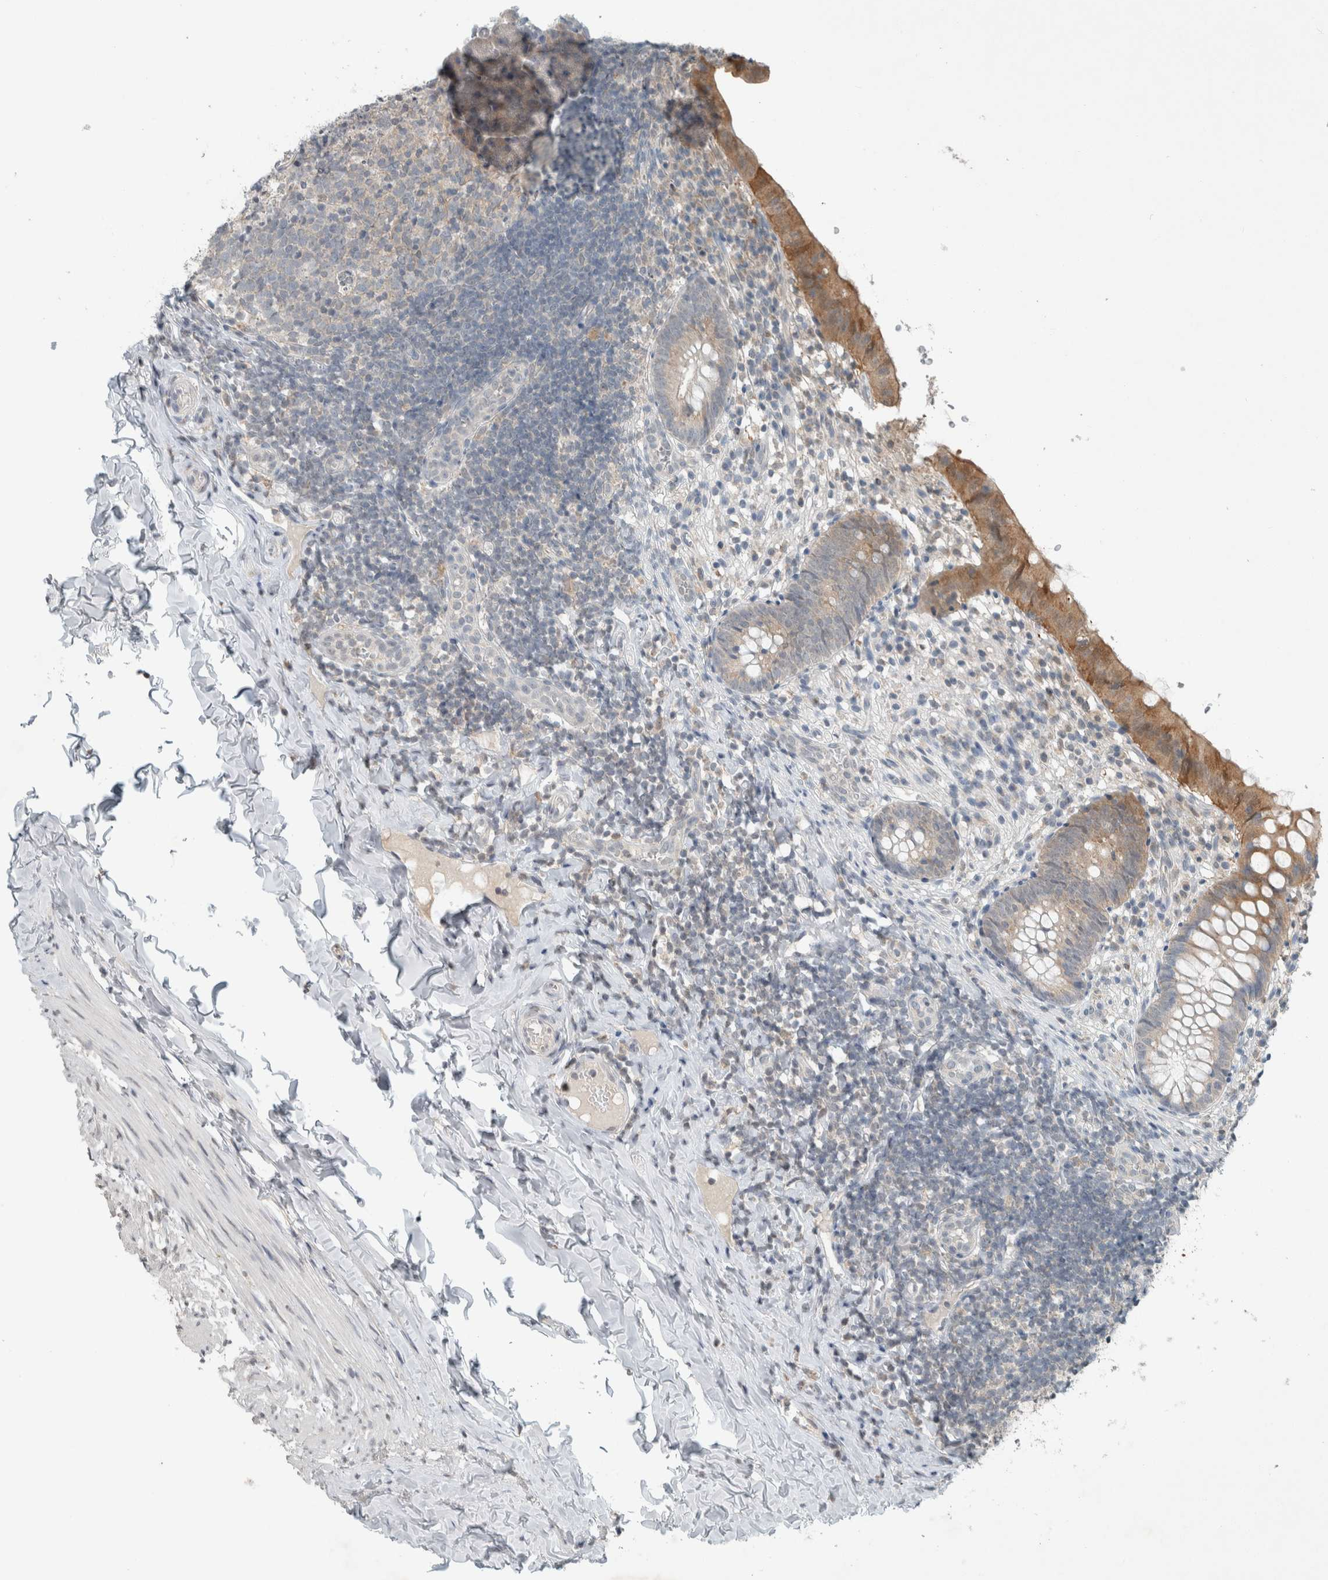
{"staining": {"intensity": "moderate", "quantity": "<25%", "location": "cytoplasmic/membranous"}, "tissue": "appendix", "cell_type": "Glandular cells", "image_type": "normal", "snomed": [{"axis": "morphology", "description": "Normal tissue, NOS"}, {"axis": "topography", "description": "Appendix"}], "caption": "Protein expression analysis of benign appendix reveals moderate cytoplasmic/membranous expression in approximately <25% of glandular cells. The protein is shown in brown color, while the nuclei are stained blue.", "gene": "TRIT1", "patient": {"sex": "male", "age": 8}}